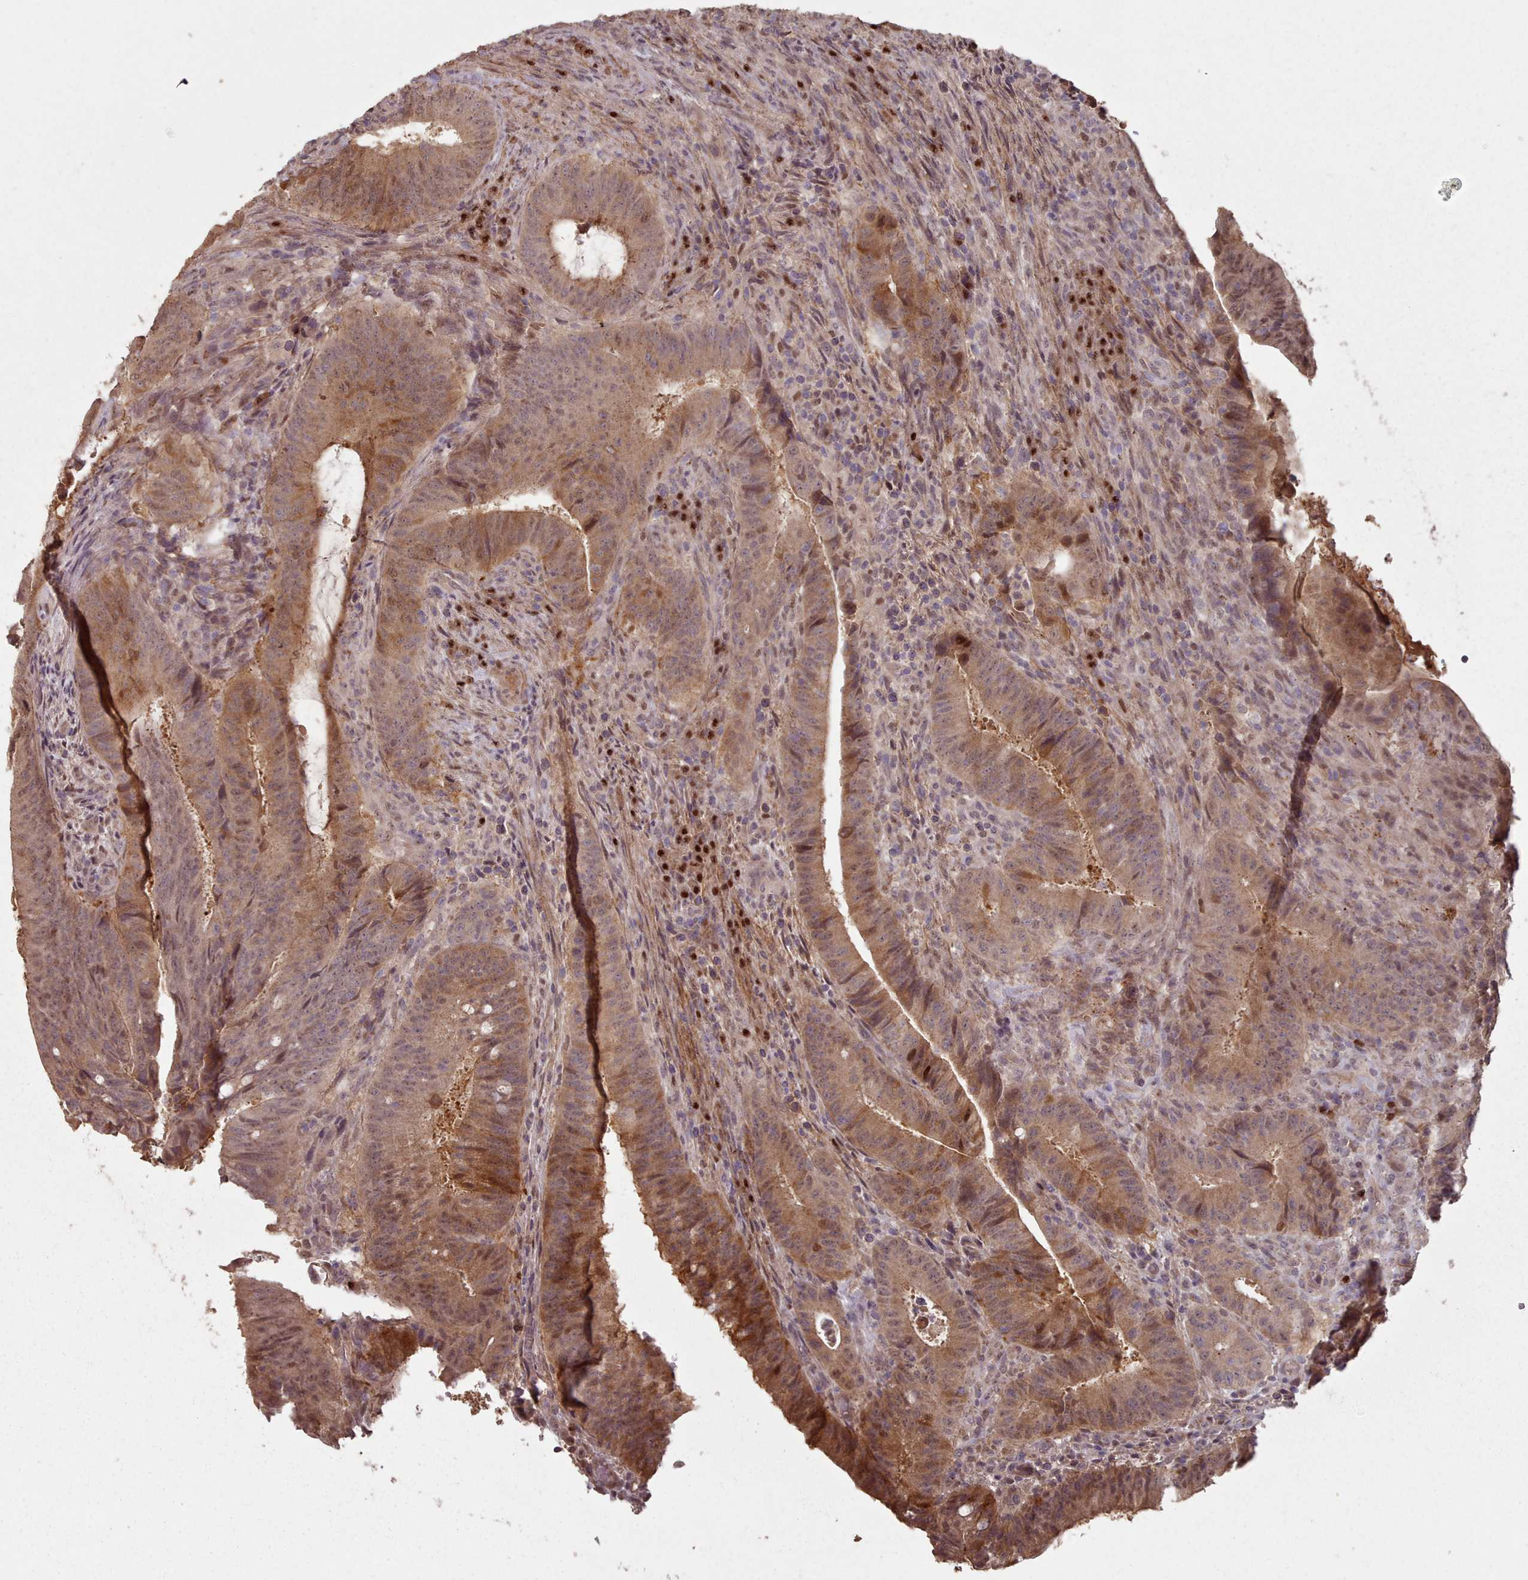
{"staining": {"intensity": "moderate", "quantity": "25%-75%", "location": "cytoplasmic/membranous,nuclear"}, "tissue": "colorectal cancer", "cell_type": "Tumor cells", "image_type": "cancer", "snomed": [{"axis": "morphology", "description": "Adenocarcinoma, NOS"}, {"axis": "topography", "description": "Colon"}], "caption": "Immunohistochemical staining of adenocarcinoma (colorectal) displays medium levels of moderate cytoplasmic/membranous and nuclear protein staining in approximately 25%-75% of tumor cells. The protein of interest is shown in brown color, while the nuclei are stained blue.", "gene": "ERCC6L", "patient": {"sex": "female", "age": 43}}